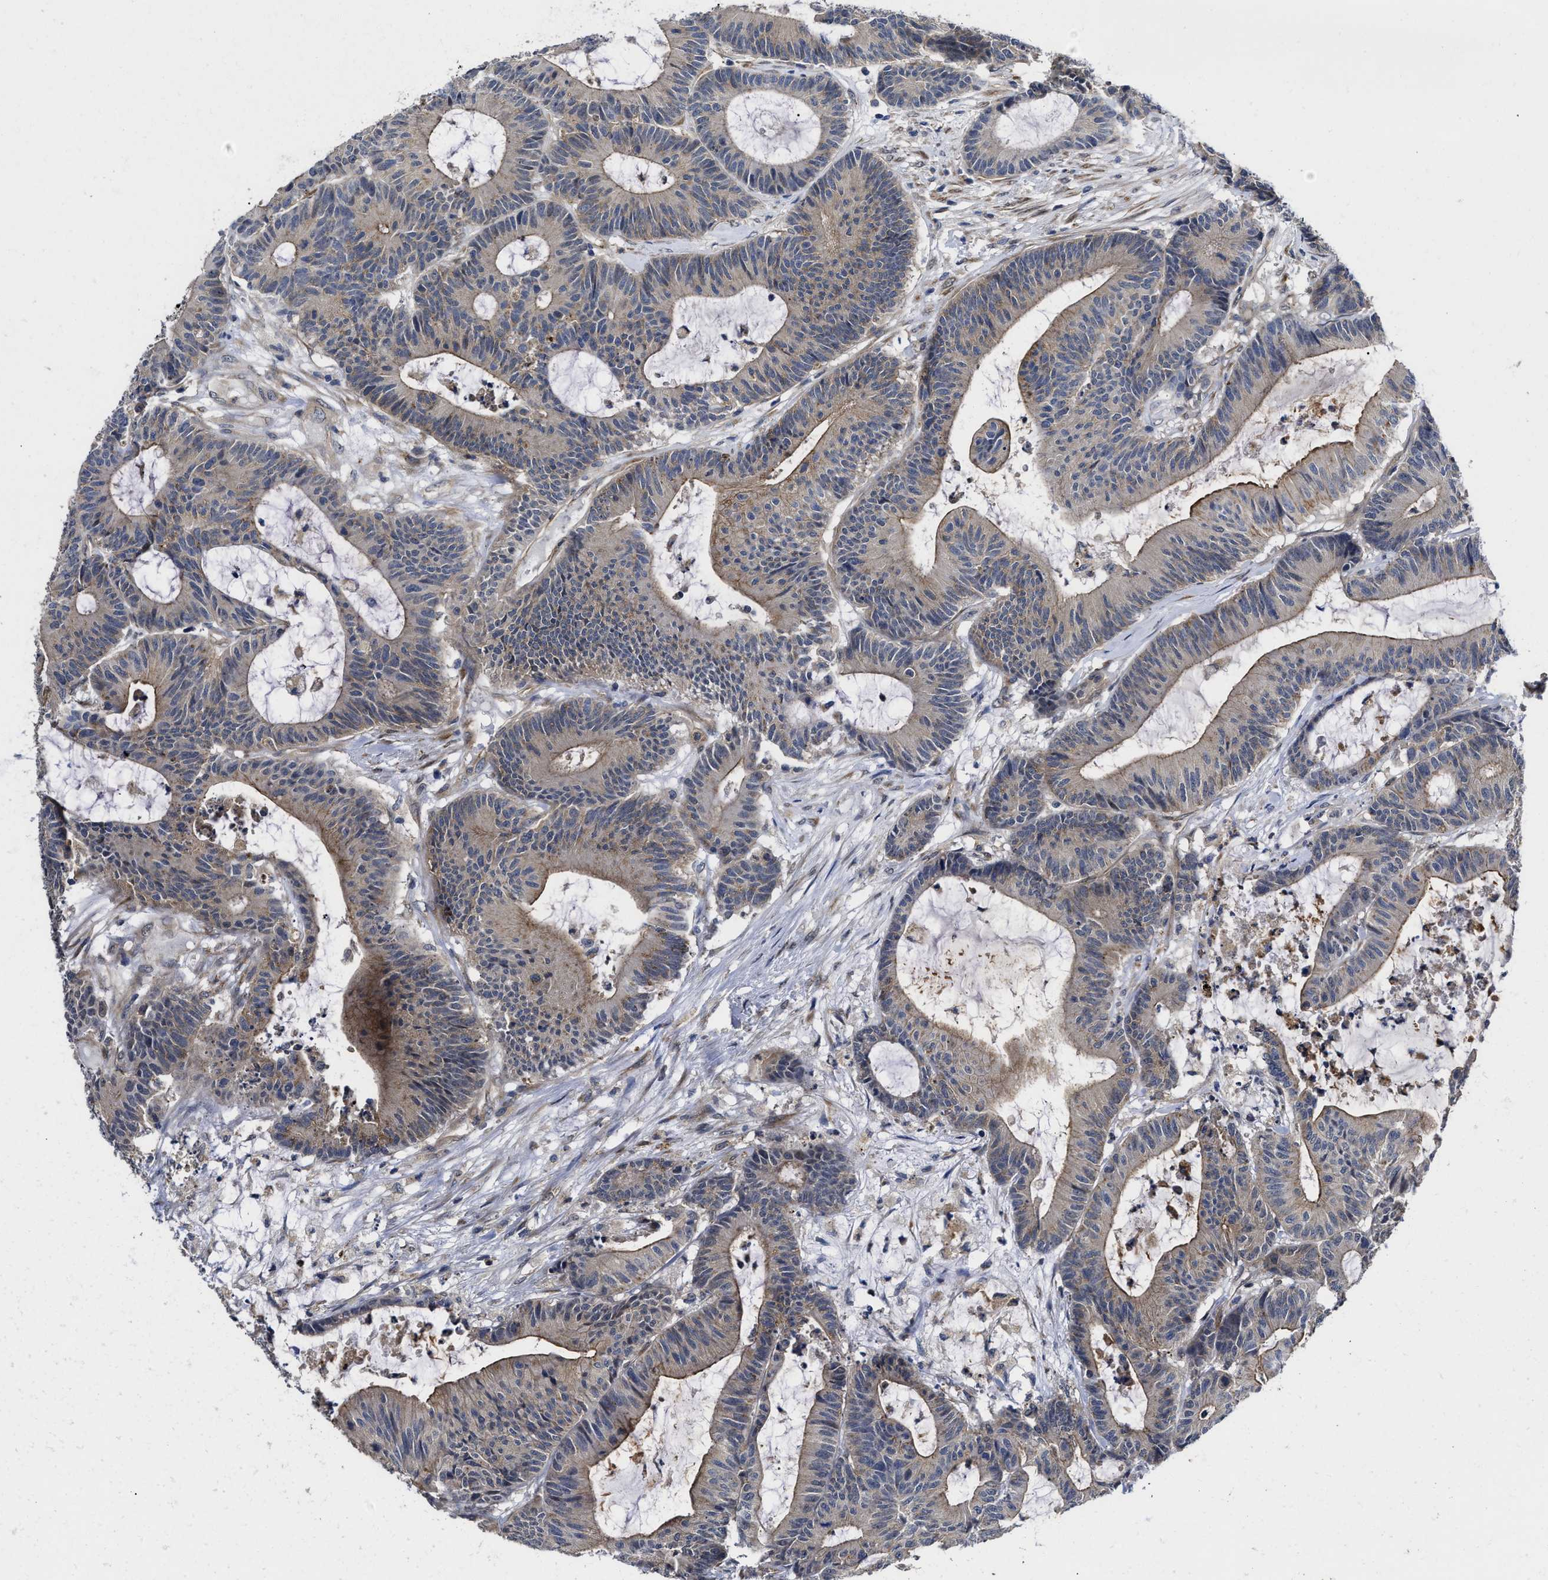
{"staining": {"intensity": "moderate", "quantity": "25%-75%", "location": "cytoplasmic/membranous"}, "tissue": "colorectal cancer", "cell_type": "Tumor cells", "image_type": "cancer", "snomed": [{"axis": "morphology", "description": "Adenocarcinoma, NOS"}, {"axis": "topography", "description": "Colon"}], "caption": "This image exhibits adenocarcinoma (colorectal) stained with immunohistochemistry to label a protein in brown. The cytoplasmic/membranous of tumor cells show moderate positivity for the protein. Nuclei are counter-stained blue.", "gene": "PKD2", "patient": {"sex": "female", "age": 84}}